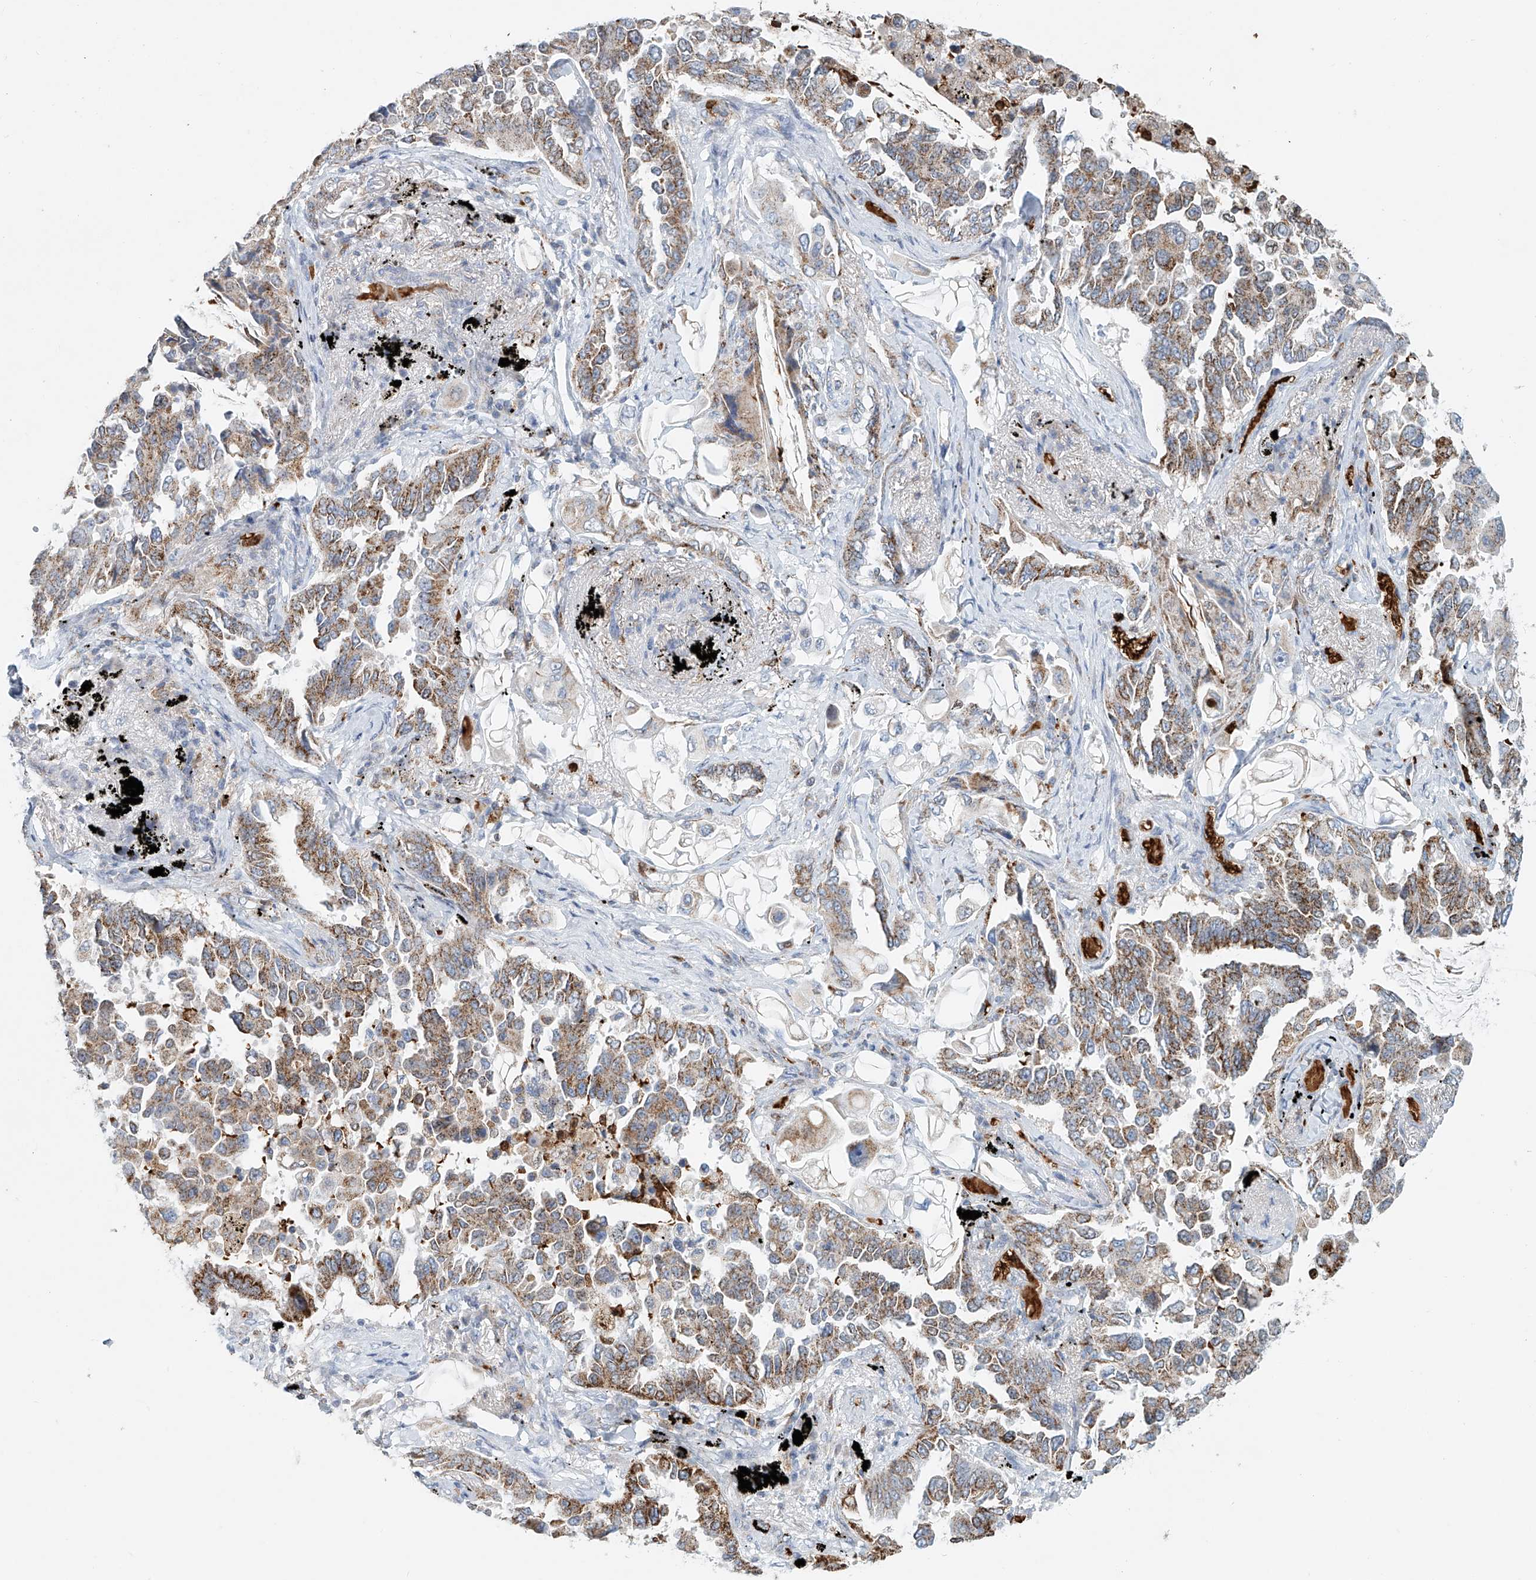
{"staining": {"intensity": "moderate", "quantity": ">75%", "location": "cytoplasmic/membranous"}, "tissue": "lung cancer", "cell_type": "Tumor cells", "image_type": "cancer", "snomed": [{"axis": "morphology", "description": "Adenocarcinoma, NOS"}, {"axis": "topography", "description": "Lung"}], "caption": "Tumor cells reveal moderate cytoplasmic/membranous positivity in about >75% of cells in lung cancer (adenocarcinoma).", "gene": "PTPRA", "patient": {"sex": "female", "age": 67}}